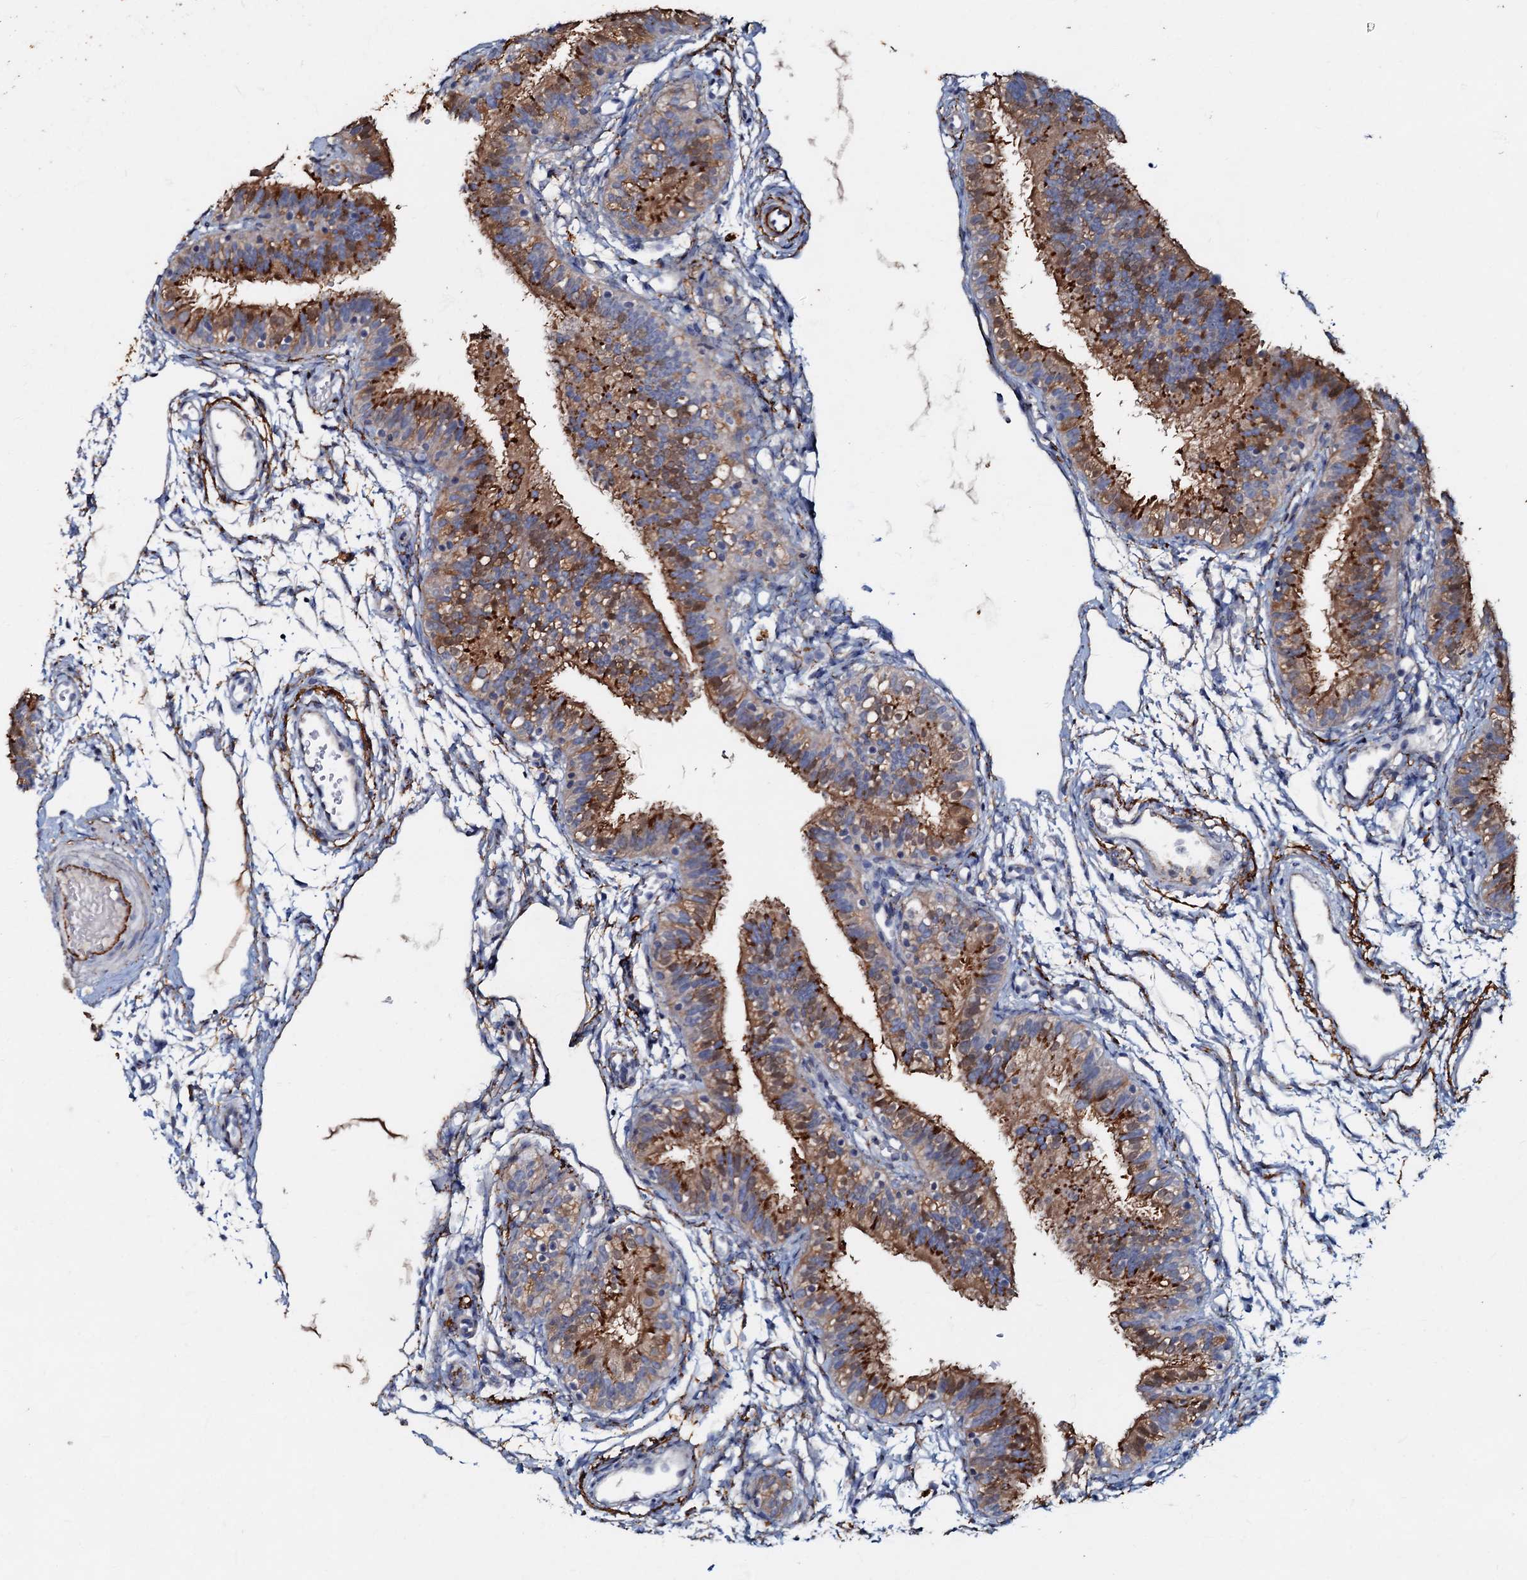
{"staining": {"intensity": "strong", "quantity": "25%-75%", "location": "cytoplasmic/membranous"}, "tissue": "fallopian tube", "cell_type": "Glandular cells", "image_type": "normal", "snomed": [{"axis": "morphology", "description": "Normal tissue, NOS"}, {"axis": "topography", "description": "Fallopian tube"}], "caption": "A brown stain labels strong cytoplasmic/membranous expression of a protein in glandular cells of normal fallopian tube. (Stains: DAB (3,3'-diaminobenzidine) in brown, nuclei in blue, Microscopy: brightfield microscopy at high magnification).", "gene": "MANSC4", "patient": {"sex": "female", "age": 35}}